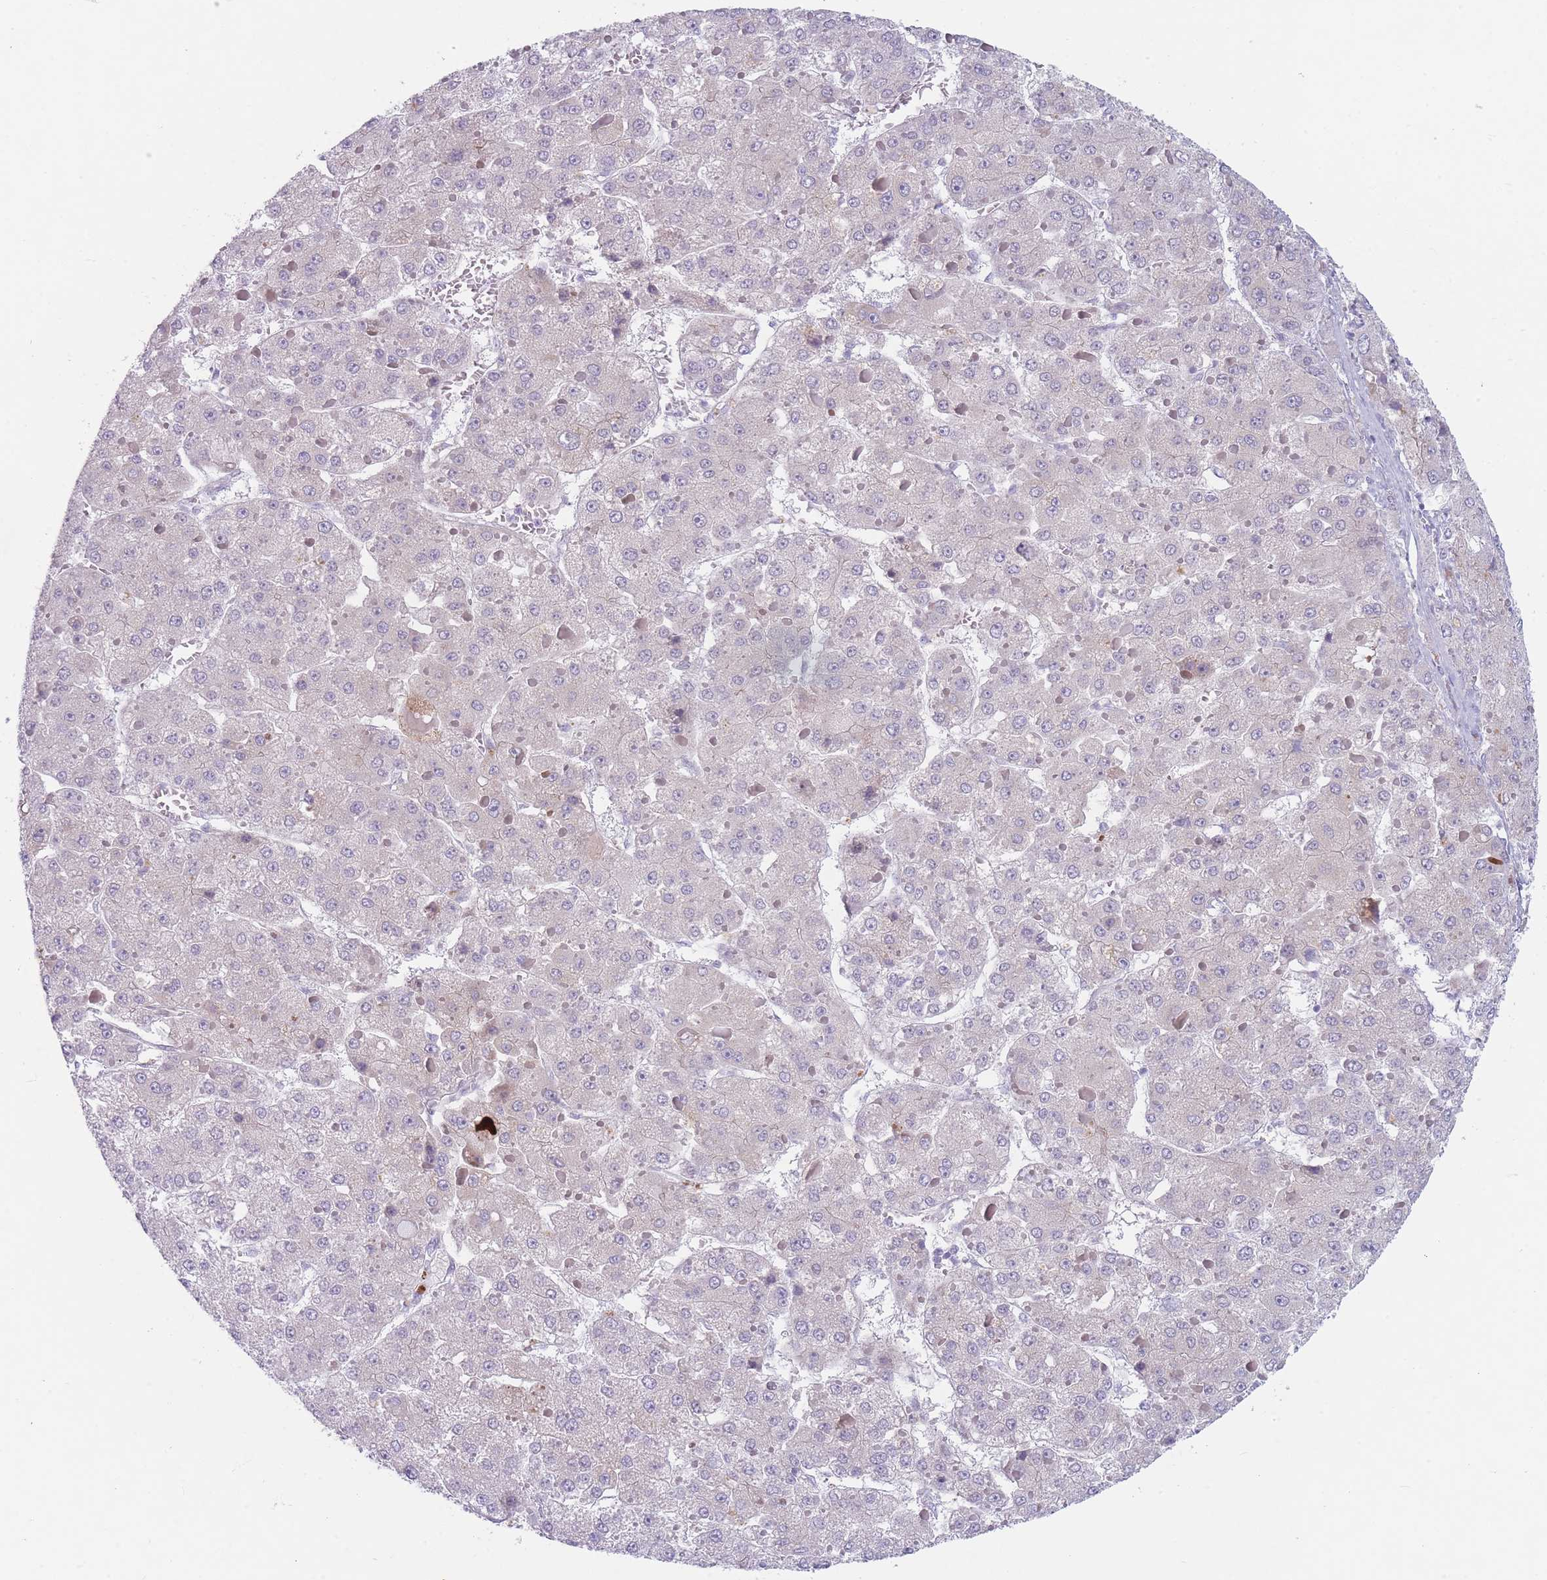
{"staining": {"intensity": "negative", "quantity": "none", "location": "none"}, "tissue": "liver cancer", "cell_type": "Tumor cells", "image_type": "cancer", "snomed": [{"axis": "morphology", "description": "Carcinoma, Hepatocellular, NOS"}, {"axis": "topography", "description": "Liver"}], "caption": "DAB immunohistochemical staining of human hepatocellular carcinoma (liver) demonstrates no significant staining in tumor cells.", "gene": "IFNA6", "patient": {"sex": "female", "age": 73}}